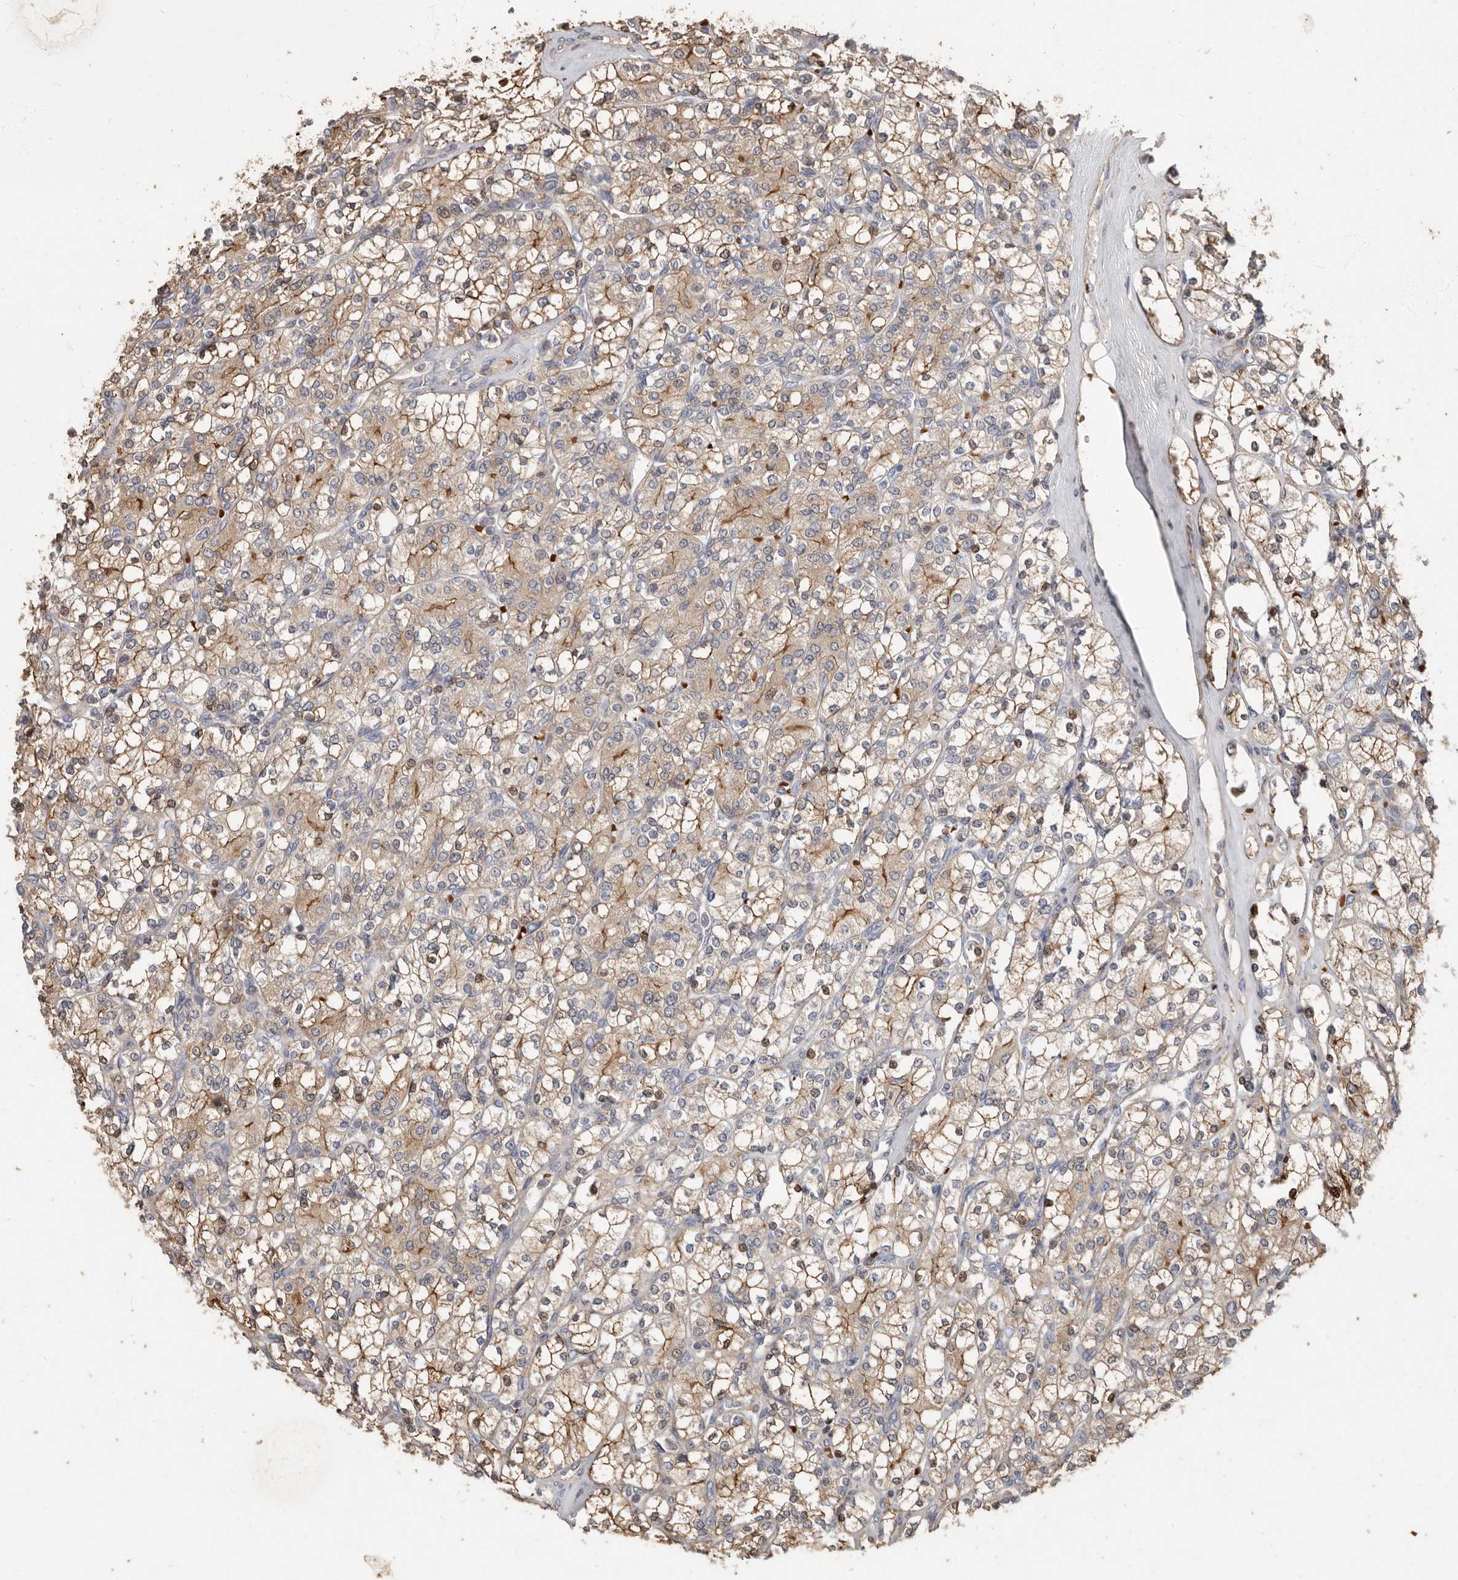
{"staining": {"intensity": "moderate", "quantity": "<25%", "location": "cytoplasmic/membranous"}, "tissue": "renal cancer", "cell_type": "Tumor cells", "image_type": "cancer", "snomed": [{"axis": "morphology", "description": "Adenocarcinoma, NOS"}, {"axis": "topography", "description": "Kidney"}], "caption": "Immunohistochemical staining of adenocarcinoma (renal) exhibits low levels of moderate cytoplasmic/membranous positivity in about <25% of tumor cells. (DAB (3,3'-diaminobenzidine) = brown stain, brightfield microscopy at high magnification).", "gene": "KIF26B", "patient": {"sex": "male", "age": 77}}